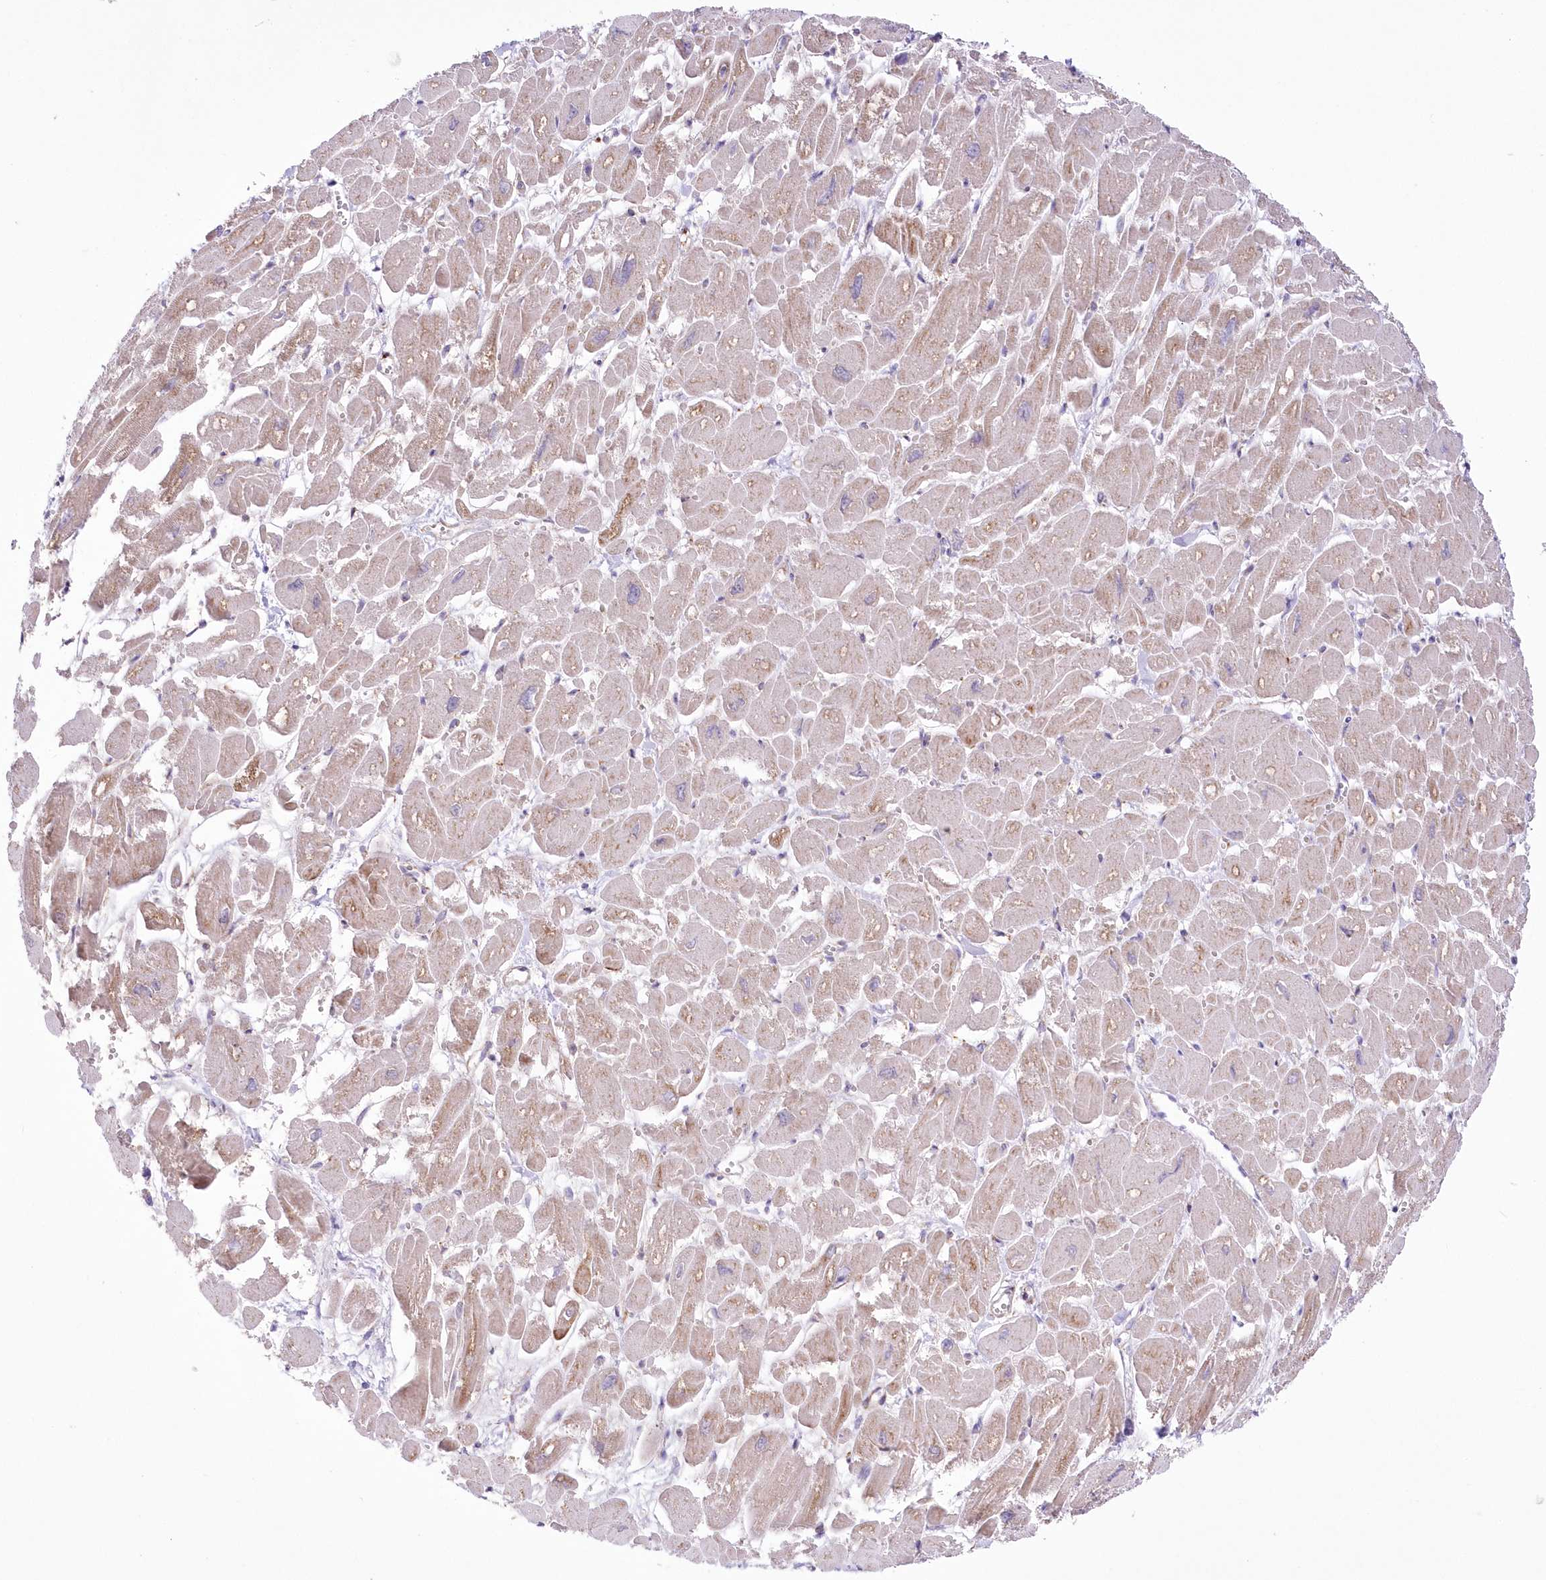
{"staining": {"intensity": "moderate", "quantity": "25%-75%", "location": "cytoplasmic/membranous"}, "tissue": "heart muscle", "cell_type": "Cardiomyocytes", "image_type": "normal", "snomed": [{"axis": "morphology", "description": "Normal tissue, NOS"}, {"axis": "topography", "description": "Heart"}], "caption": "Immunohistochemistry of unremarkable human heart muscle reveals medium levels of moderate cytoplasmic/membranous expression in approximately 25%-75% of cardiomyocytes. Ihc stains the protein of interest in brown and the nuclei are stained blue.", "gene": "FAM241B", "patient": {"sex": "male", "age": 54}}